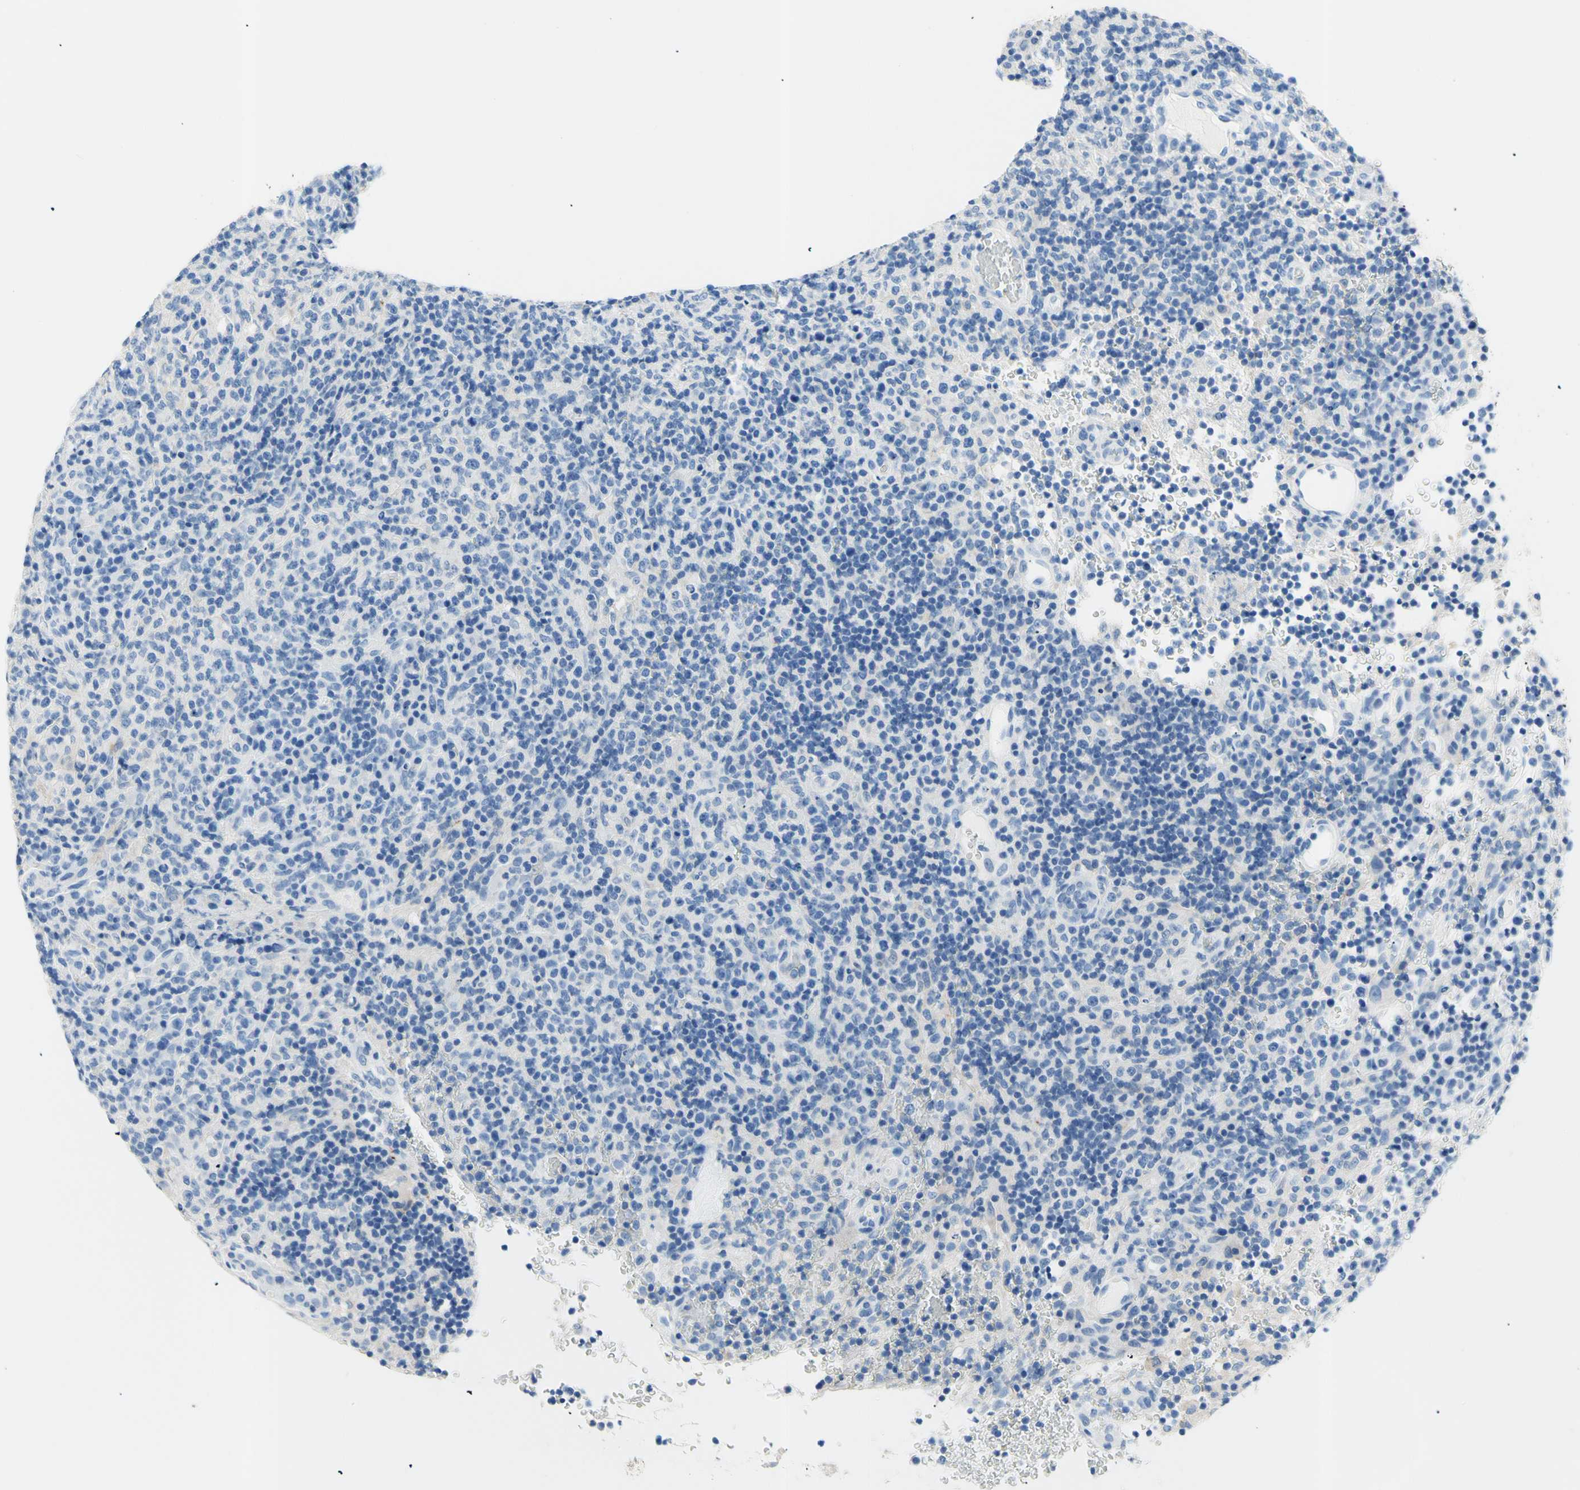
{"staining": {"intensity": "negative", "quantity": "none", "location": "none"}, "tissue": "lymphoma", "cell_type": "Tumor cells", "image_type": "cancer", "snomed": [{"axis": "morphology", "description": "Malignant lymphoma, non-Hodgkin's type, High grade"}, {"axis": "topography", "description": "Lymph node"}], "caption": "The photomicrograph demonstrates no significant positivity in tumor cells of lymphoma. (DAB (3,3'-diaminobenzidine) IHC with hematoxylin counter stain).", "gene": "HPCA", "patient": {"sex": "female", "age": 76}}